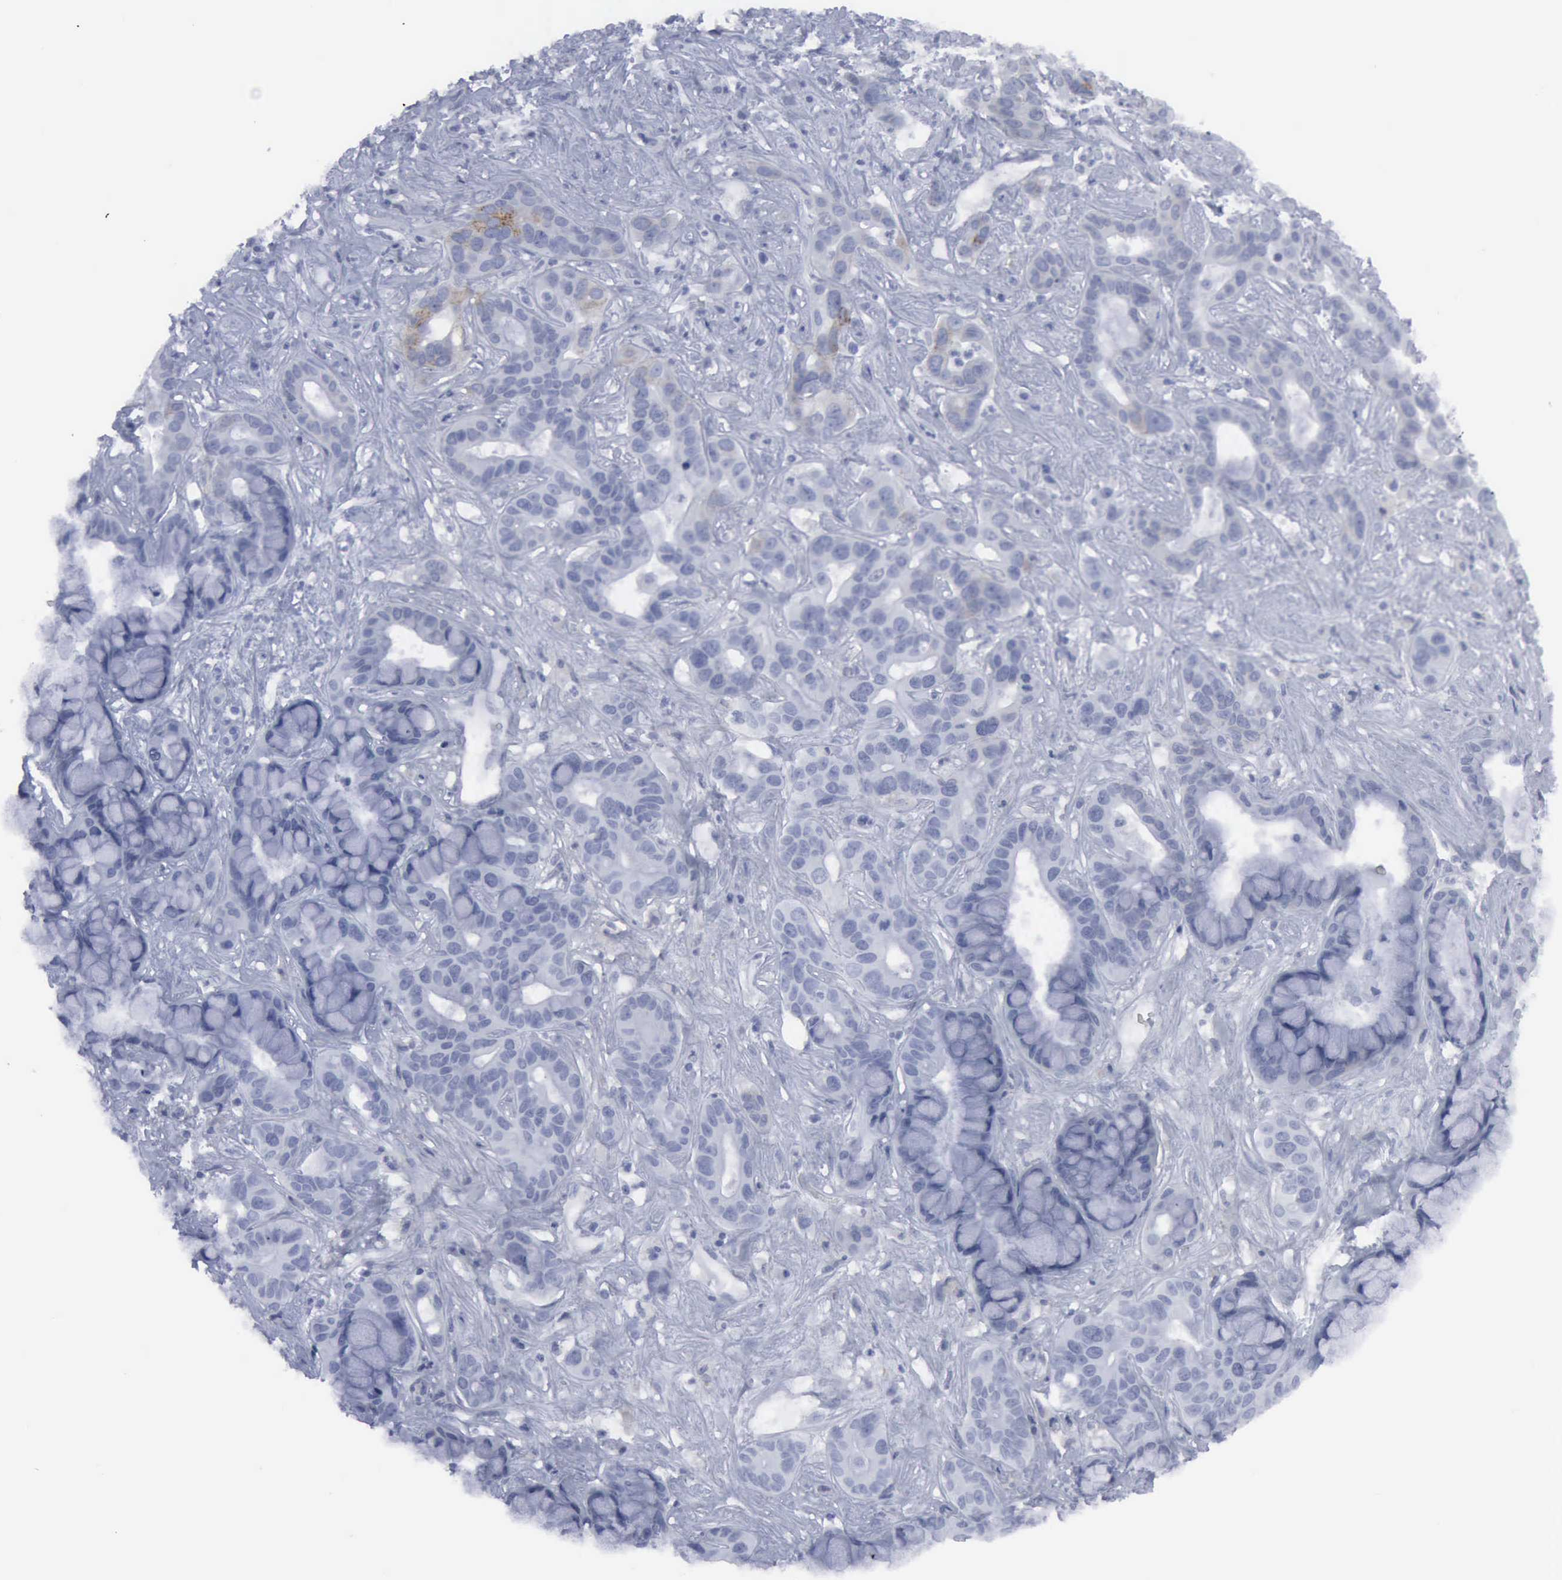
{"staining": {"intensity": "negative", "quantity": "none", "location": "none"}, "tissue": "liver cancer", "cell_type": "Tumor cells", "image_type": "cancer", "snomed": [{"axis": "morphology", "description": "Cholangiocarcinoma"}, {"axis": "topography", "description": "Liver"}], "caption": "DAB (3,3'-diaminobenzidine) immunohistochemical staining of human liver cancer exhibits no significant expression in tumor cells.", "gene": "VCAM1", "patient": {"sex": "female", "age": 65}}